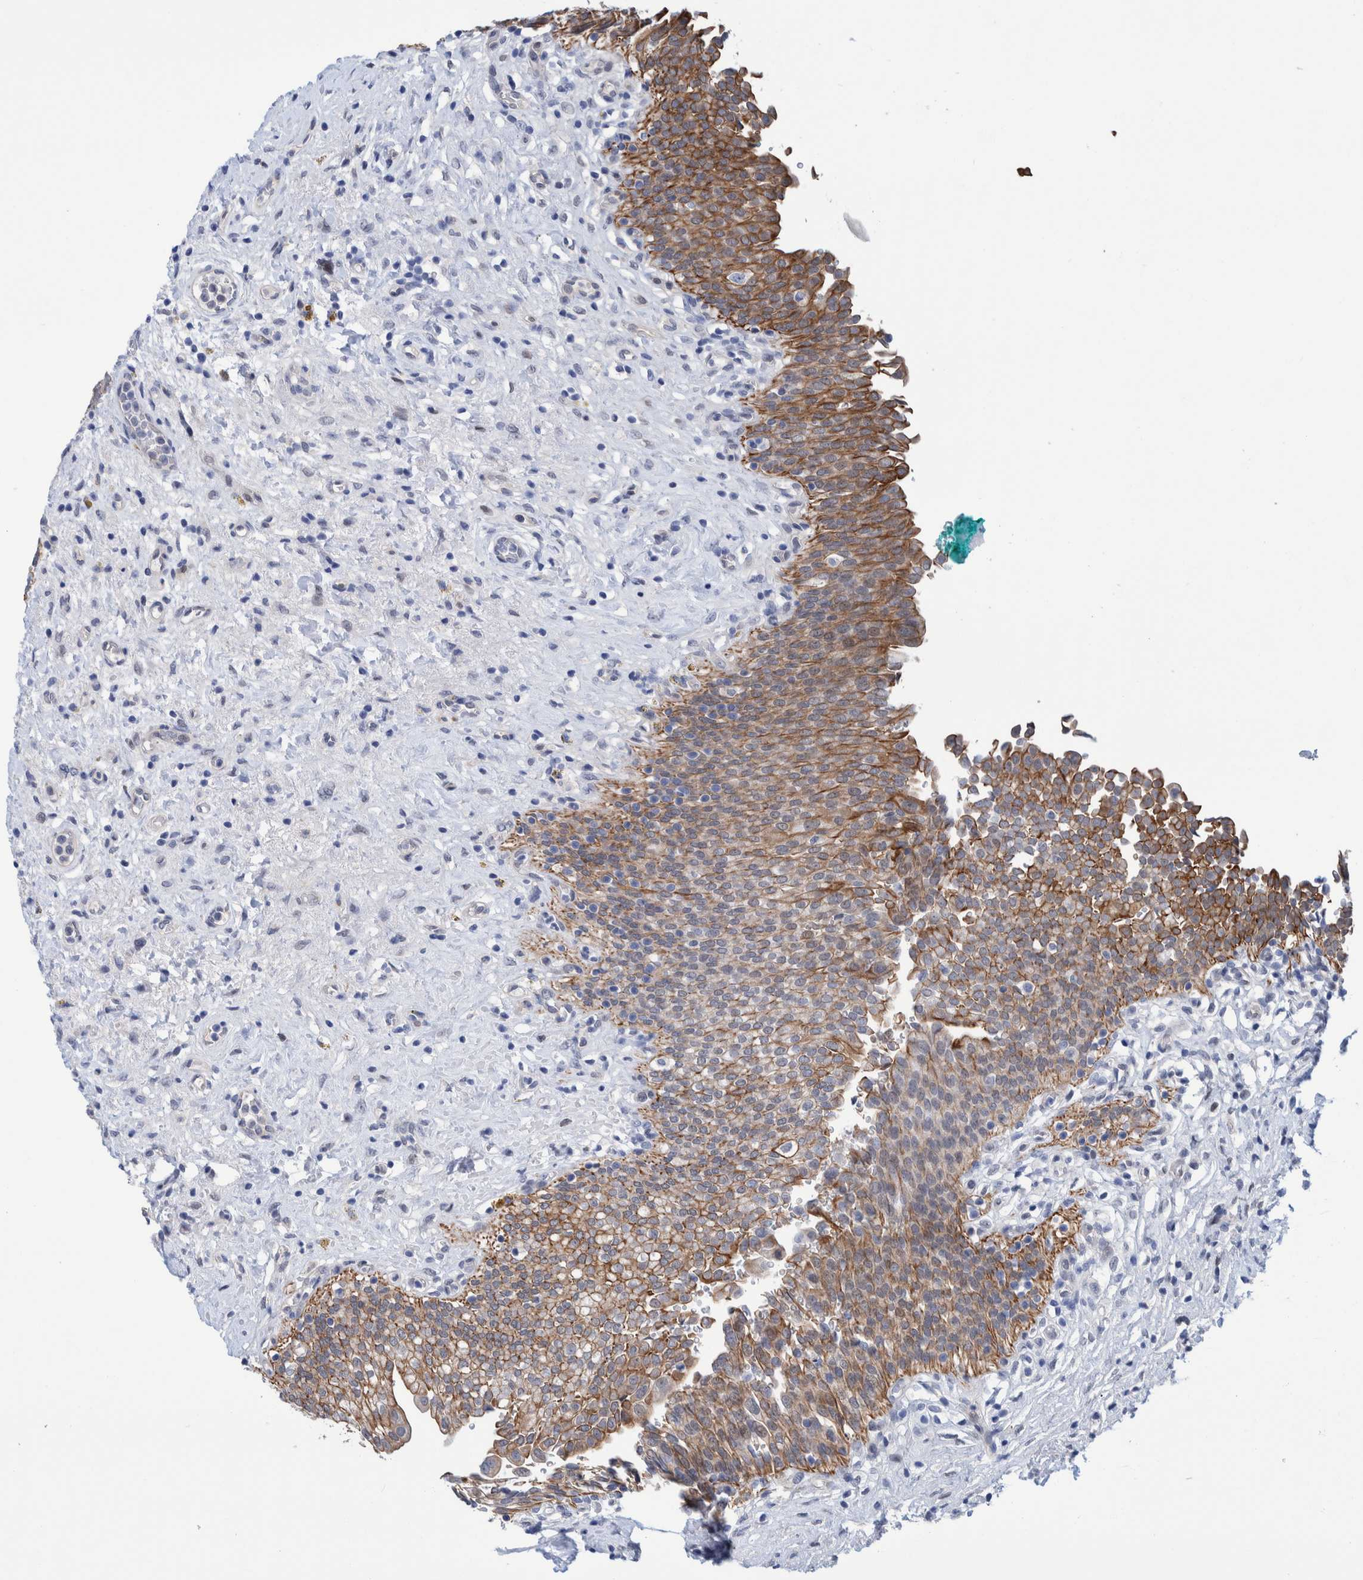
{"staining": {"intensity": "moderate", "quantity": ">75%", "location": "cytoplasmic/membranous,nuclear"}, "tissue": "urinary bladder", "cell_type": "Urothelial cells", "image_type": "normal", "snomed": [{"axis": "morphology", "description": "Urothelial carcinoma, High grade"}, {"axis": "topography", "description": "Urinary bladder"}], "caption": "This is an image of IHC staining of benign urinary bladder, which shows moderate positivity in the cytoplasmic/membranous,nuclear of urothelial cells.", "gene": "PFAS", "patient": {"sex": "male", "age": 46}}